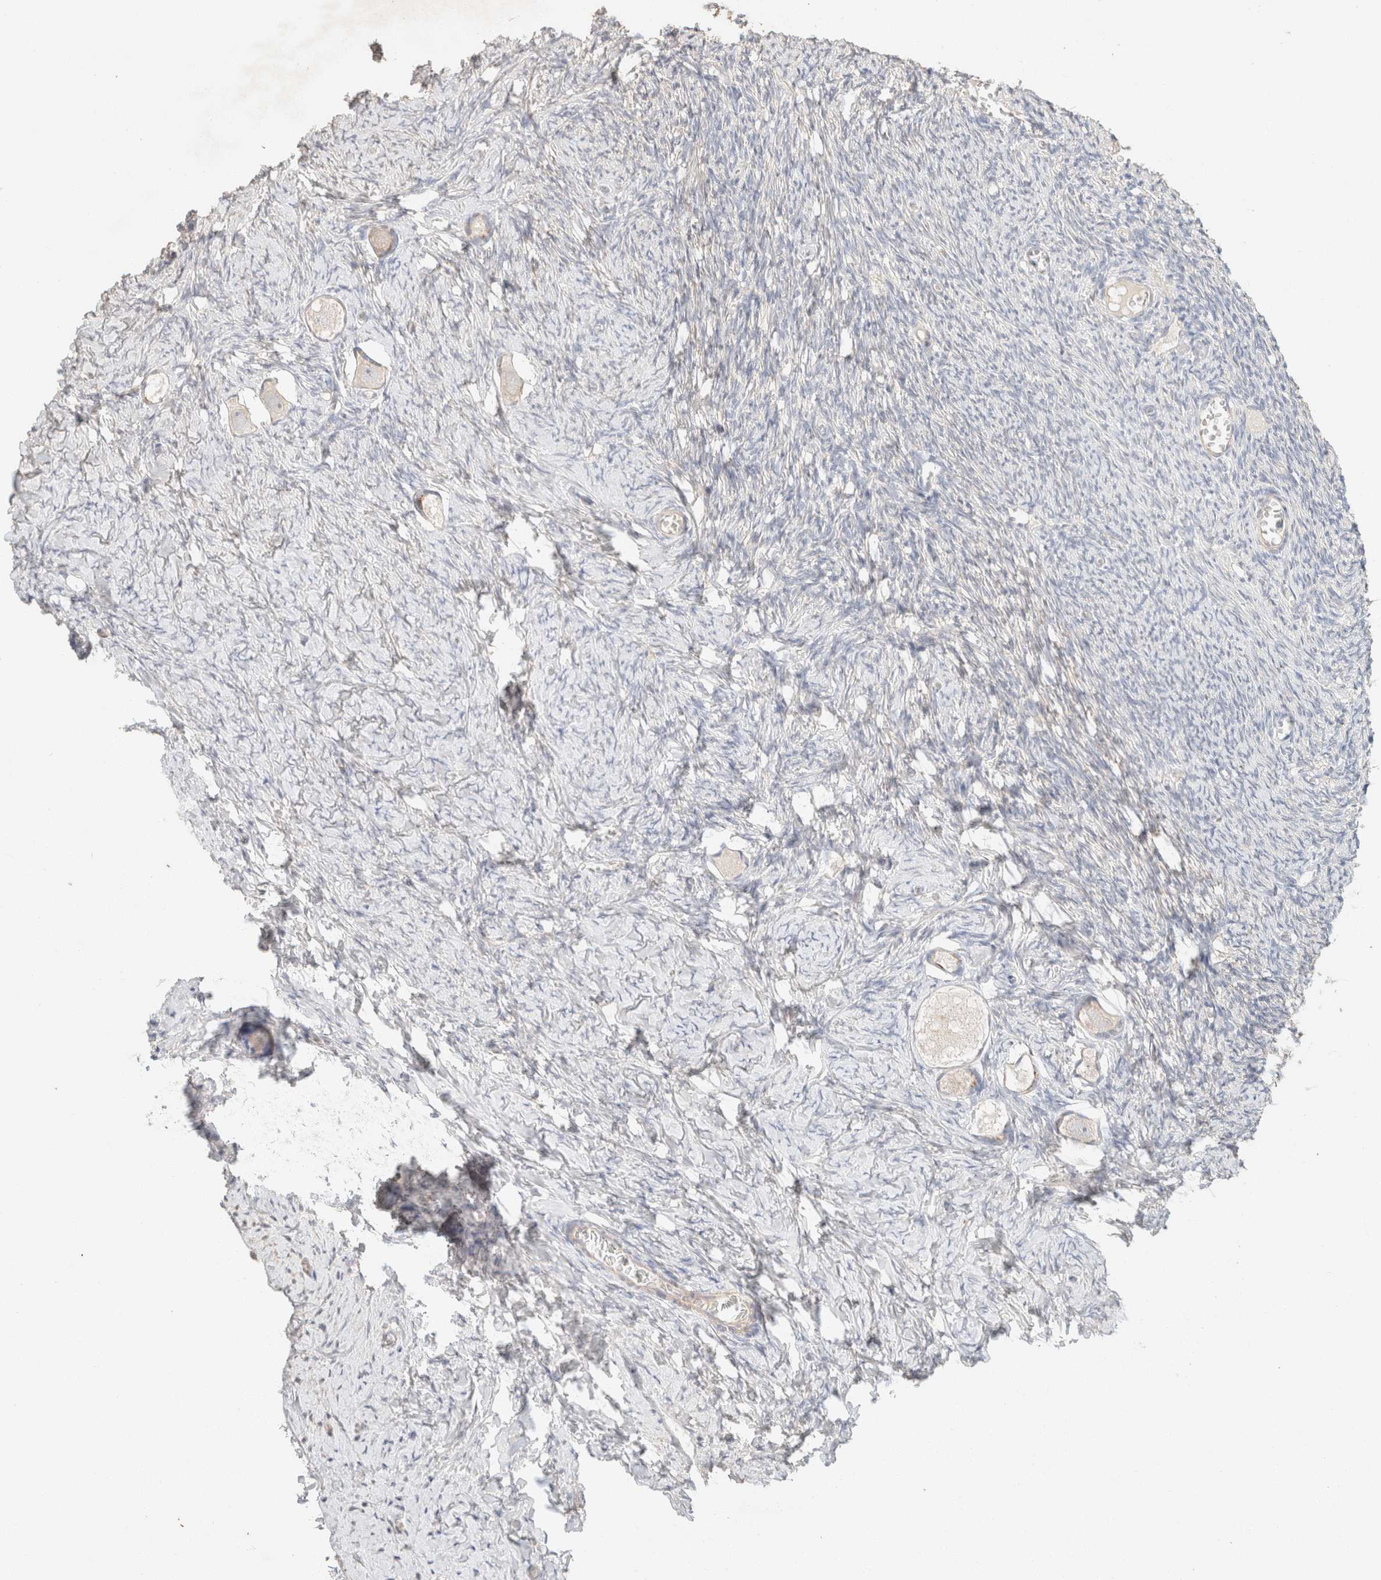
{"staining": {"intensity": "weak", "quantity": "<25%", "location": "cytoplasmic/membranous"}, "tissue": "ovary", "cell_type": "Follicle cells", "image_type": "normal", "snomed": [{"axis": "morphology", "description": "Normal tissue, NOS"}, {"axis": "topography", "description": "Ovary"}], "caption": "This is an IHC photomicrograph of unremarkable human ovary. There is no positivity in follicle cells.", "gene": "CSNK1E", "patient": {"sex": "female", "age": 27}}